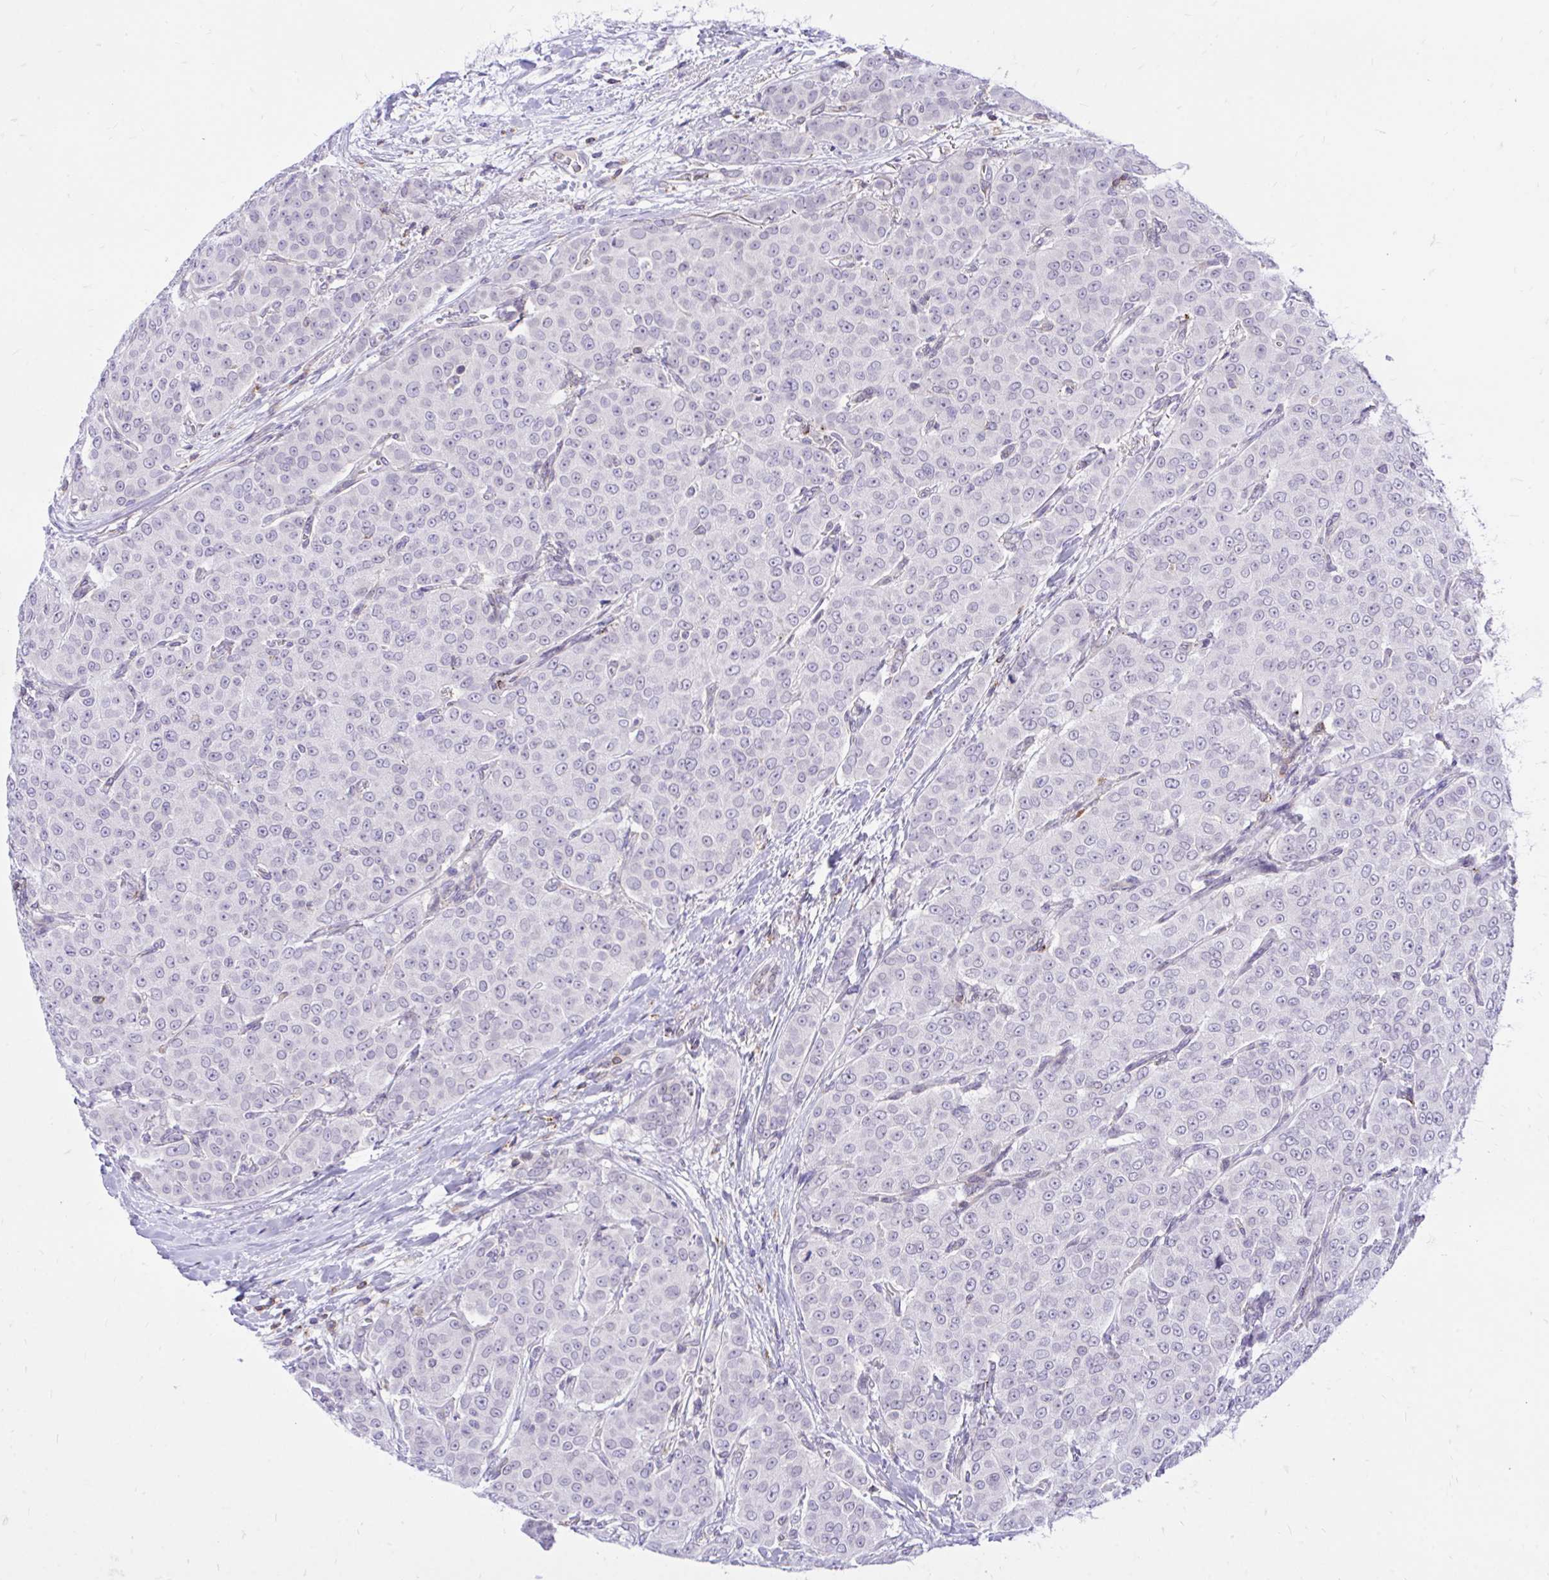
{"staining": {"intensity": "negative", "quantity": "none", "location": "none"}, "tissue": "breast cancer", "cell_type": "Tumor cells", "image_type": "cancer", "snomed": [{"axis": "morphology", "description": "Duct carcinoma"}, {"axis": "topography", "description": "Breast"}], "caption": "A high-resolution micrograph shows immunohistochemistry (IHC) staining of breast cancer (infiltrating ductal carcinoma), which reveals no significant positivity in tumor cells. Nuclei are stained in blue.", "gene": "CXCL8", "patient": {"sex": "female", "age": 91}}